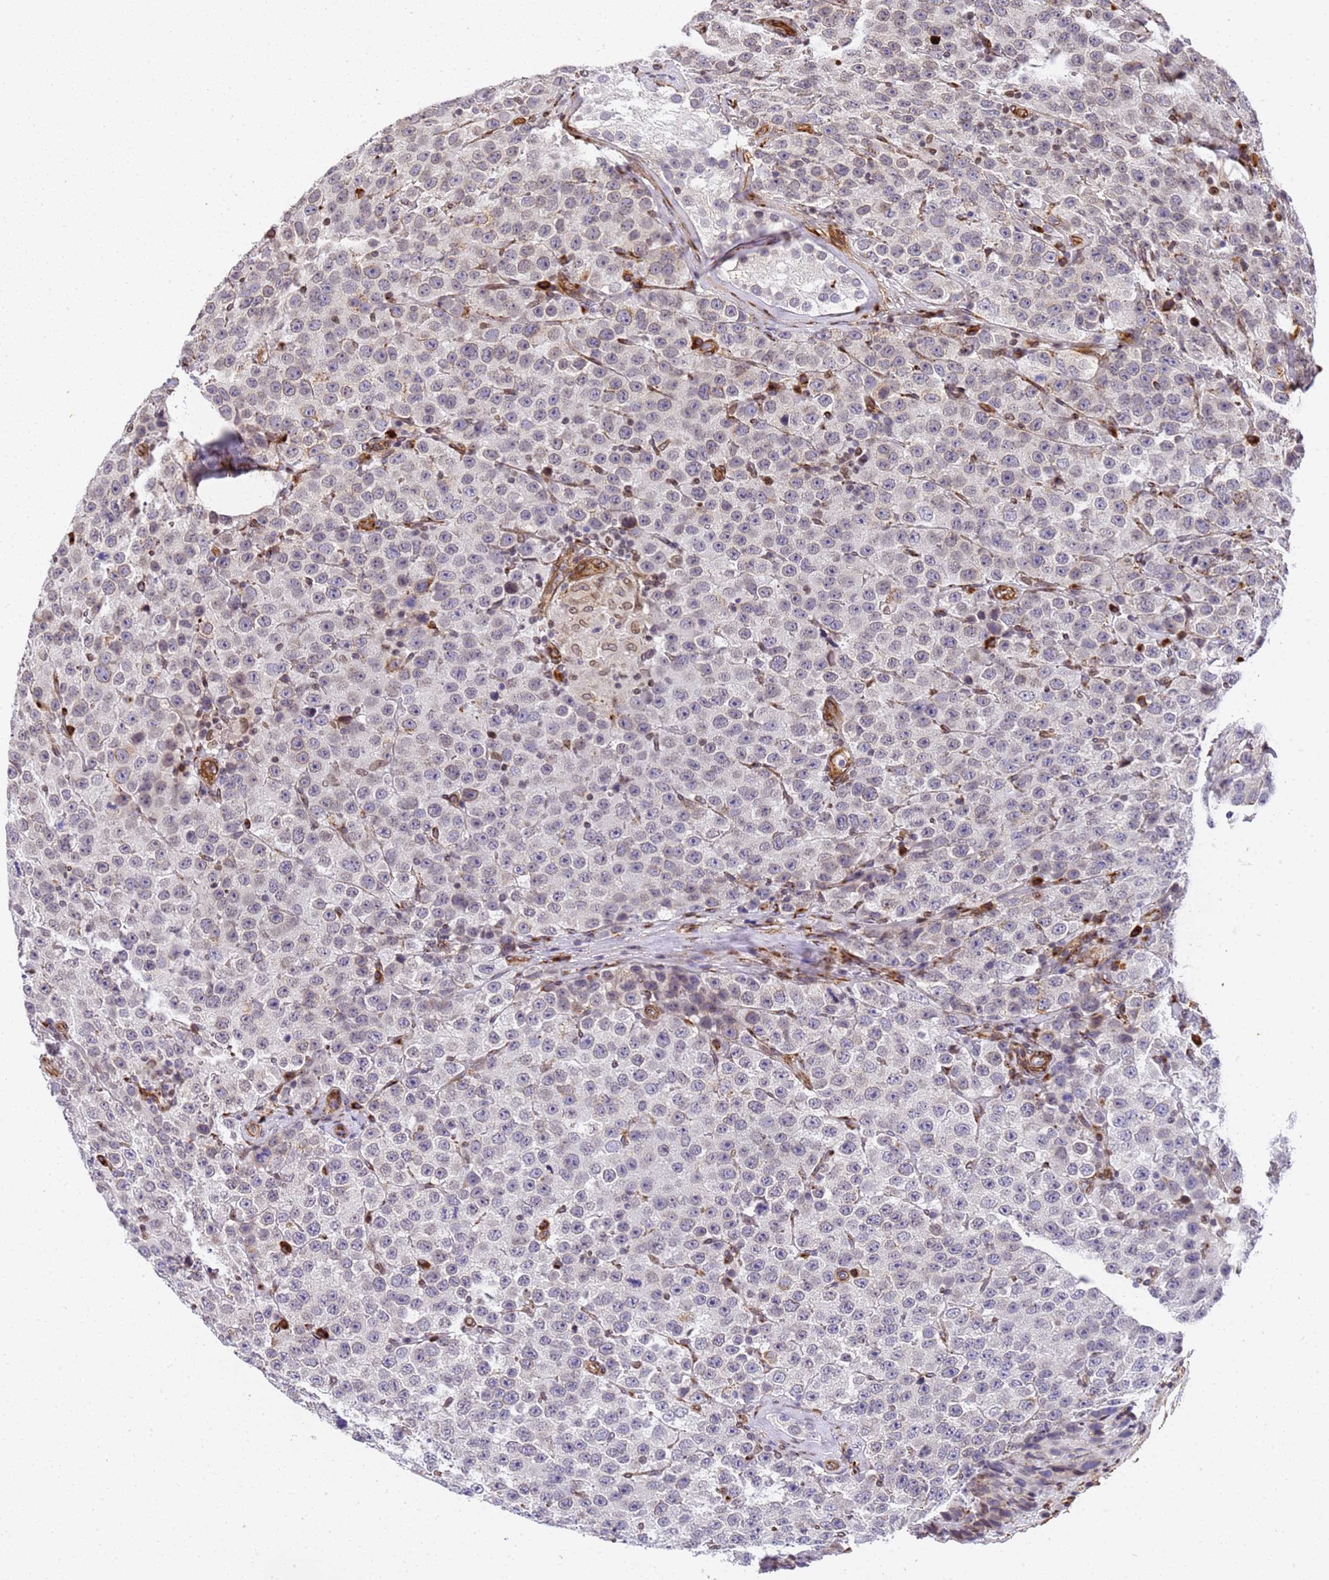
{"staining": {"intensity": "negative", "quantity": "none", "location": "none"}, "tissue": "testis cancer", "cell_type": "Tumor cells", "image_type": "cancer", "snomed": [{"axis": "morphology", "description": "Seminoma, NOS"}, {"axis": "topography", "description": "Testis"}], "caption": "Immunohistochemical staining of testis cancer (seminoma) demonstrates no significant positivity in tumor cells.", "gene": "IGFBP7", "patient": {"sex": "male", "age": 28}}